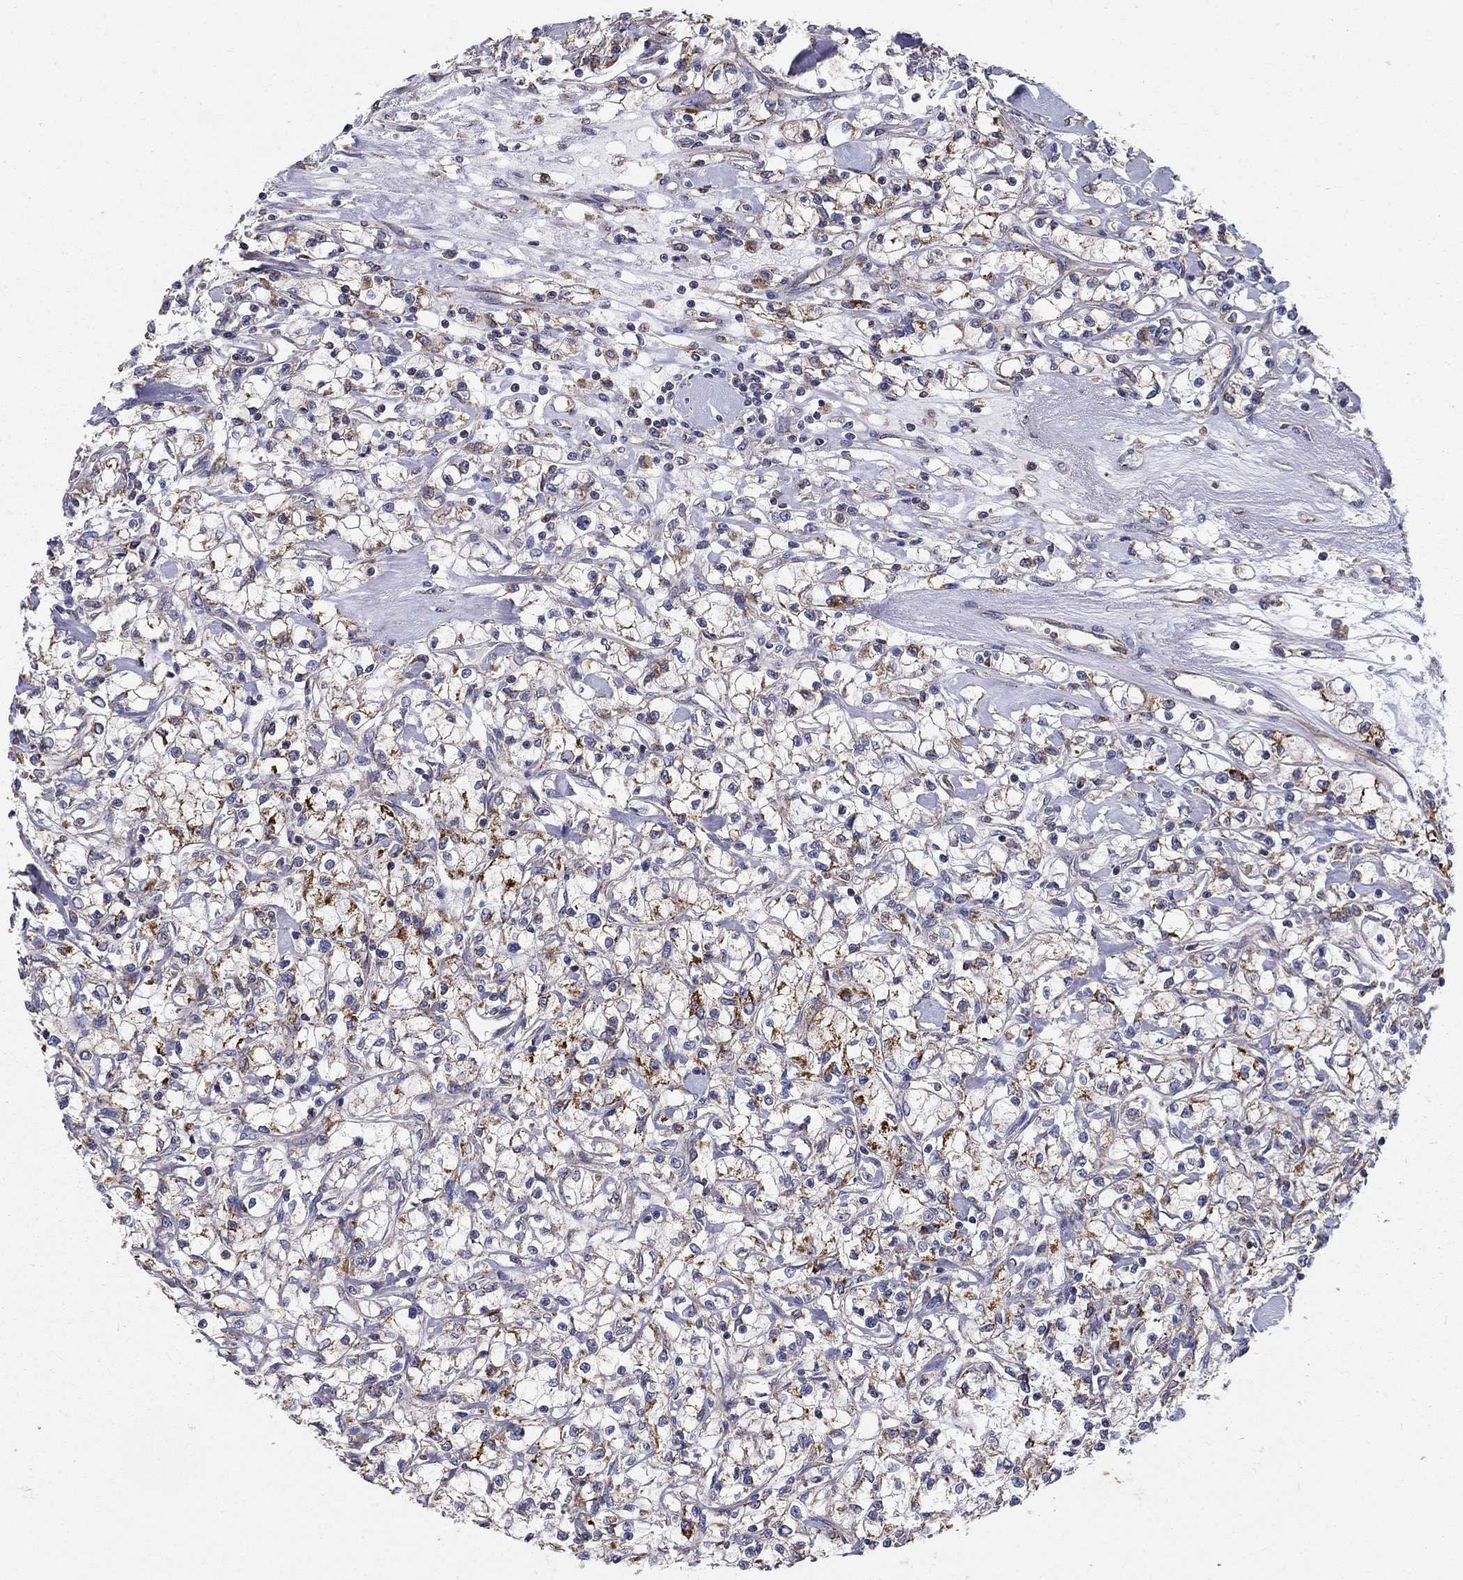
{"staining": {"intensity": "strong", "quantity": "<25%", "location": "cytoplasmic/membranous"}, "tissue": "renal cancer", "cell_type": "Tumor cells", "image_type": "cancer", "snomed": [{"axis": "morphology", "description": "Adenocarcinoma, NOS"}, {"axis": "topography", "description": "Kidney"}], "caption": "This micrograph displays renal cancer stained with immunohistochemistry to label a protein in brown. The cytoplasmic/membranous of tumor cells show strong positivity for the protein. Nuclei are counter-stained blue.", "gene": "ALDH4A1", "patient": {"sex": "female", "age": 59}}